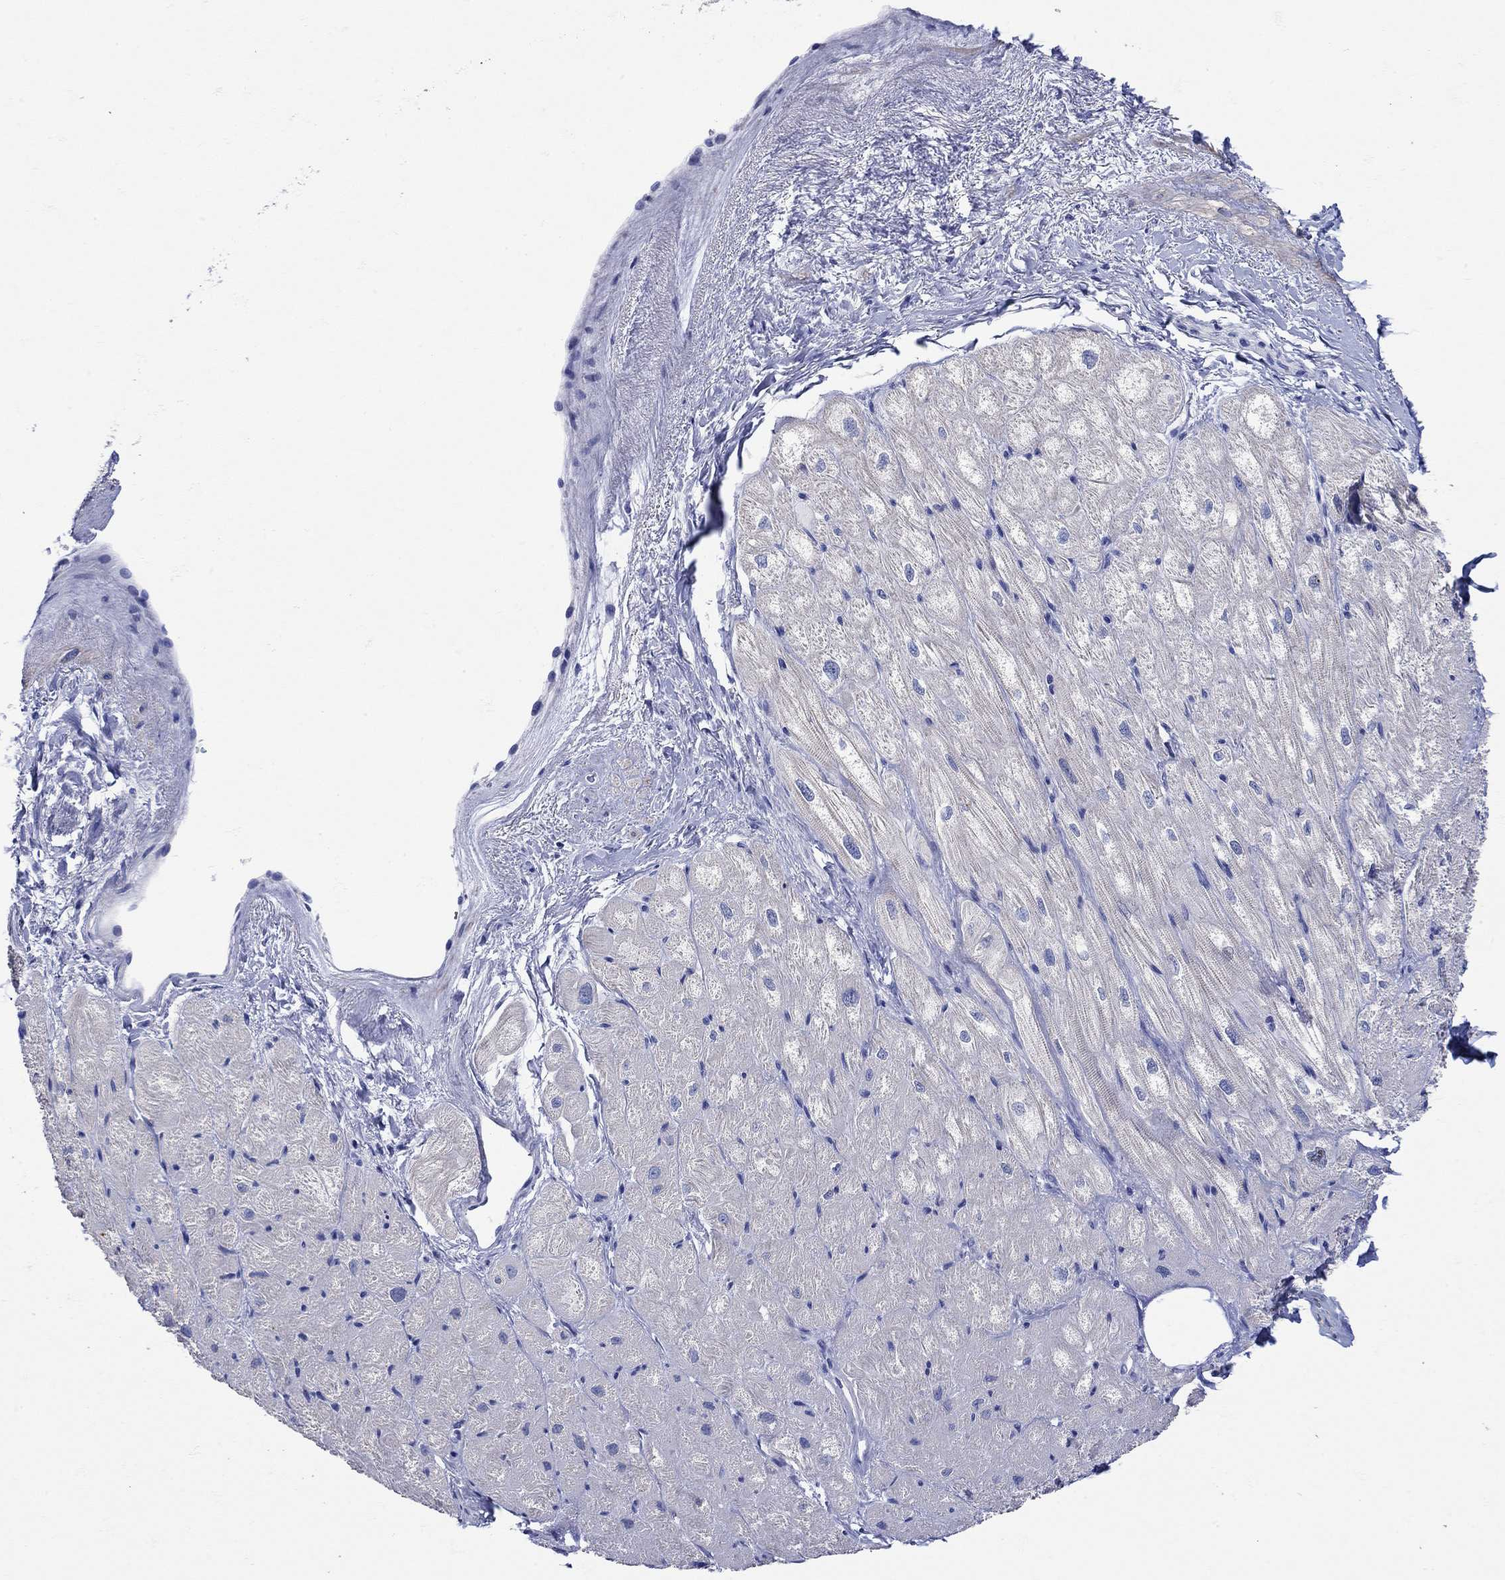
{"staining": {"intensity": "negative", "quantity": "none", "location": "none"}, "tissue": "heart muscle", "cell_type": "Cardiomyocytes", "image_type": "normal", "snomed": [{"axis": "morphology", "description": "Normal tissue, NOS"}, {"axis": "topography", "description": "Heart"}], "caption": "DAB immunohistochemical staining of normal heart muscle displays no significant staining in cardiomyocytes. Nuclei are stained in blue.", "gene": "MSI1", "patient": {"sex": "male", "age": 57}}